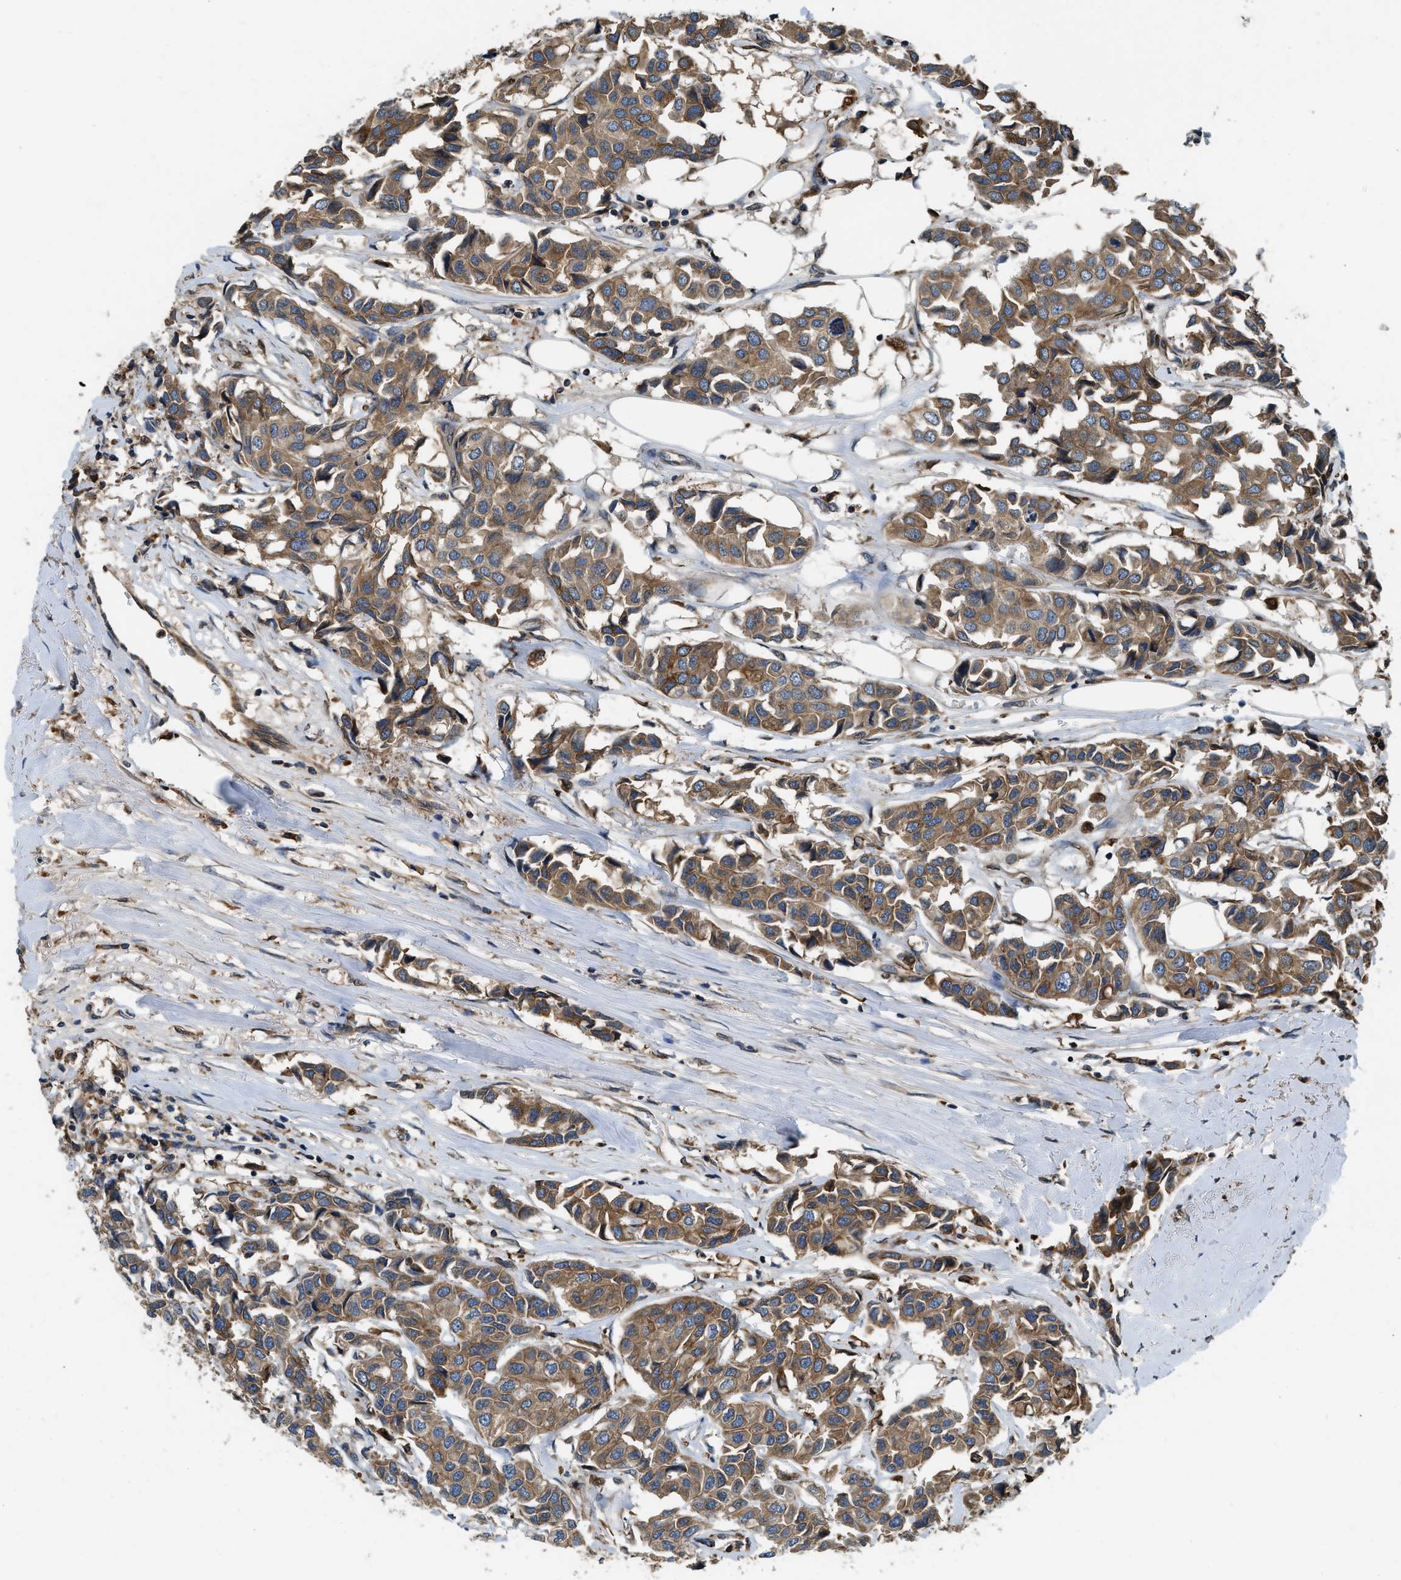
{"staining": {"intensity": "moderate", "quantity": ">75%", "location": "cytoplasmic/membranous"}, "tissue": "breast cancer", "cell_type": "Tumor cells", "image_type": "cancer", "snomed": [{"axis": "morphology", "description": "Duct carcinoma"}, {"axis": "topography", "description": "Breast"}], "caption": "Protein staining by IHC reveals moderate cytoplasmic/membranous positivity in about >75% of tumor cells in breast infiltrating ductal carcinoma.", "gene": "BCAP31", "patient": {"sex": "female", "age": 80}}